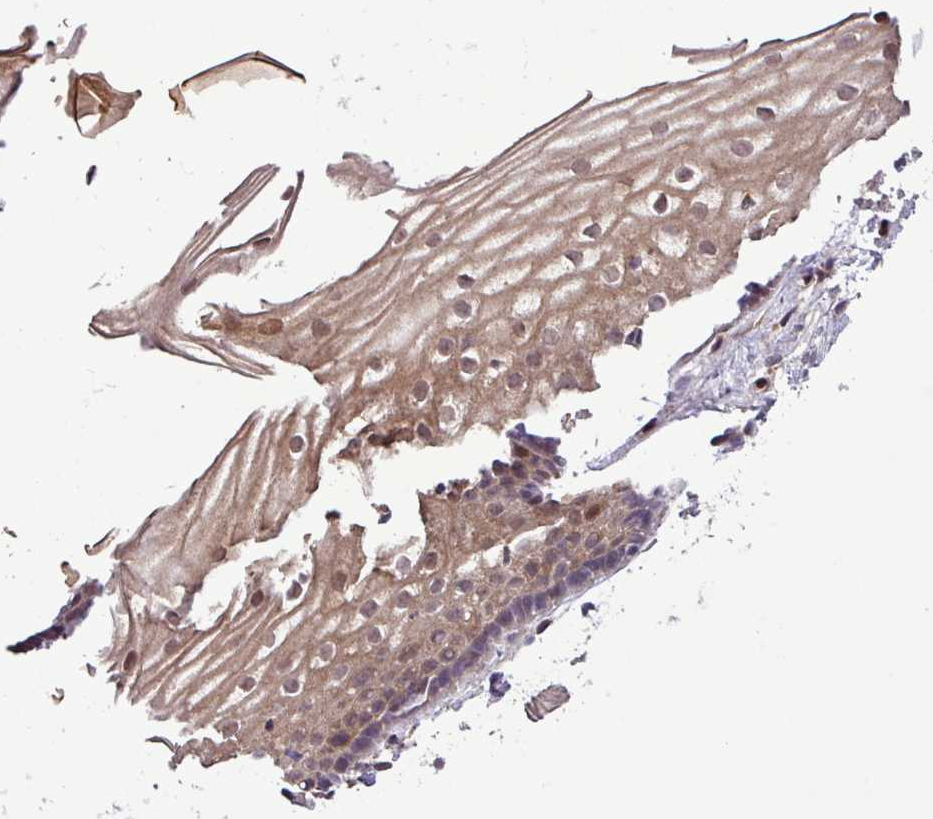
{"staining": {"intensity": "moderate", "quantity": ">75%", "location": "cytoplasmic/membranous,nuclear"}, "tissue": "cervix", "cell_type": "Glandular cells", "image_type": "normal", "snomed": [{"axis": "morphology", "description": "Normal tissue, NOS"}, {"axis": "topography", "description": "Cervix"}], "caption": "High-magnification brightfield microscopy of benign cervix stained with DAB (3,3'-diaminobenzidine) (brown) and counterstained with hematoxylin (blue). glandular cells exhibit moderate cytoplasmic/membranous,nuclear expression is identified in approximately>75% of cells.", "gene": "CARHSP1", "patient": {"sex": "female", "age": 40}}